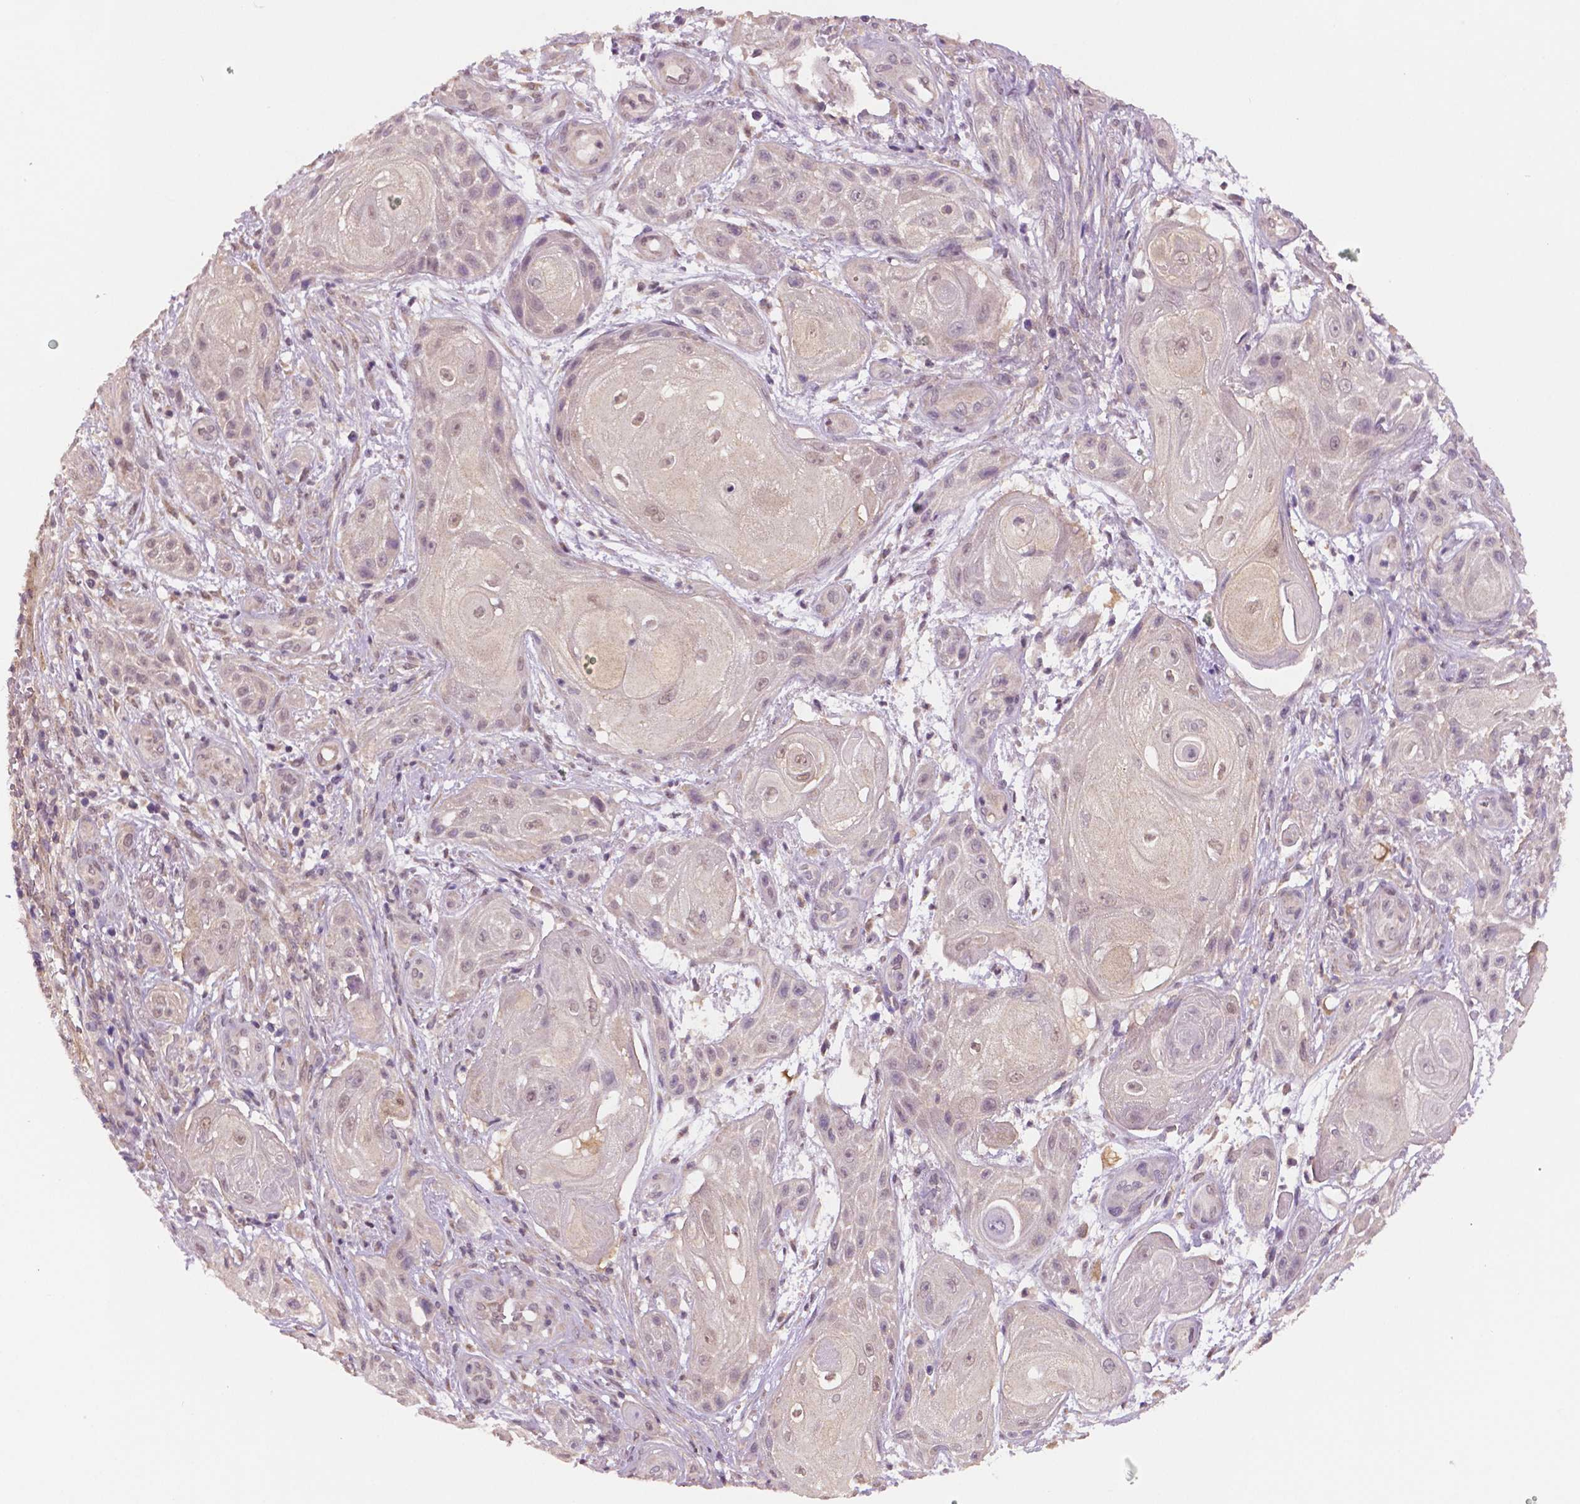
{"staining": {"intensity": "weak", "quantity": "<25%", "location": "cytoplasmic/membranous"}, "tissue": "skin cancer", "cell_type": "Tumor cells", "image_type": "cancer", "snomed": [{"axis": "morphology", "description": "Squamous cell carcinoma, NOS"}, {"axis": "topography", "description": "Skin"}], "caption": "Photomicrograph shows no significant protein expression in tumor cells of skin cancer. Brightfield microscopy of immunohistochemistry (IHC) stained with DAB (brown) and hematoxylin (blue), captured at high magnification.", "gene": "STAT3", "patient": {"sex": "male", "age": 62}}